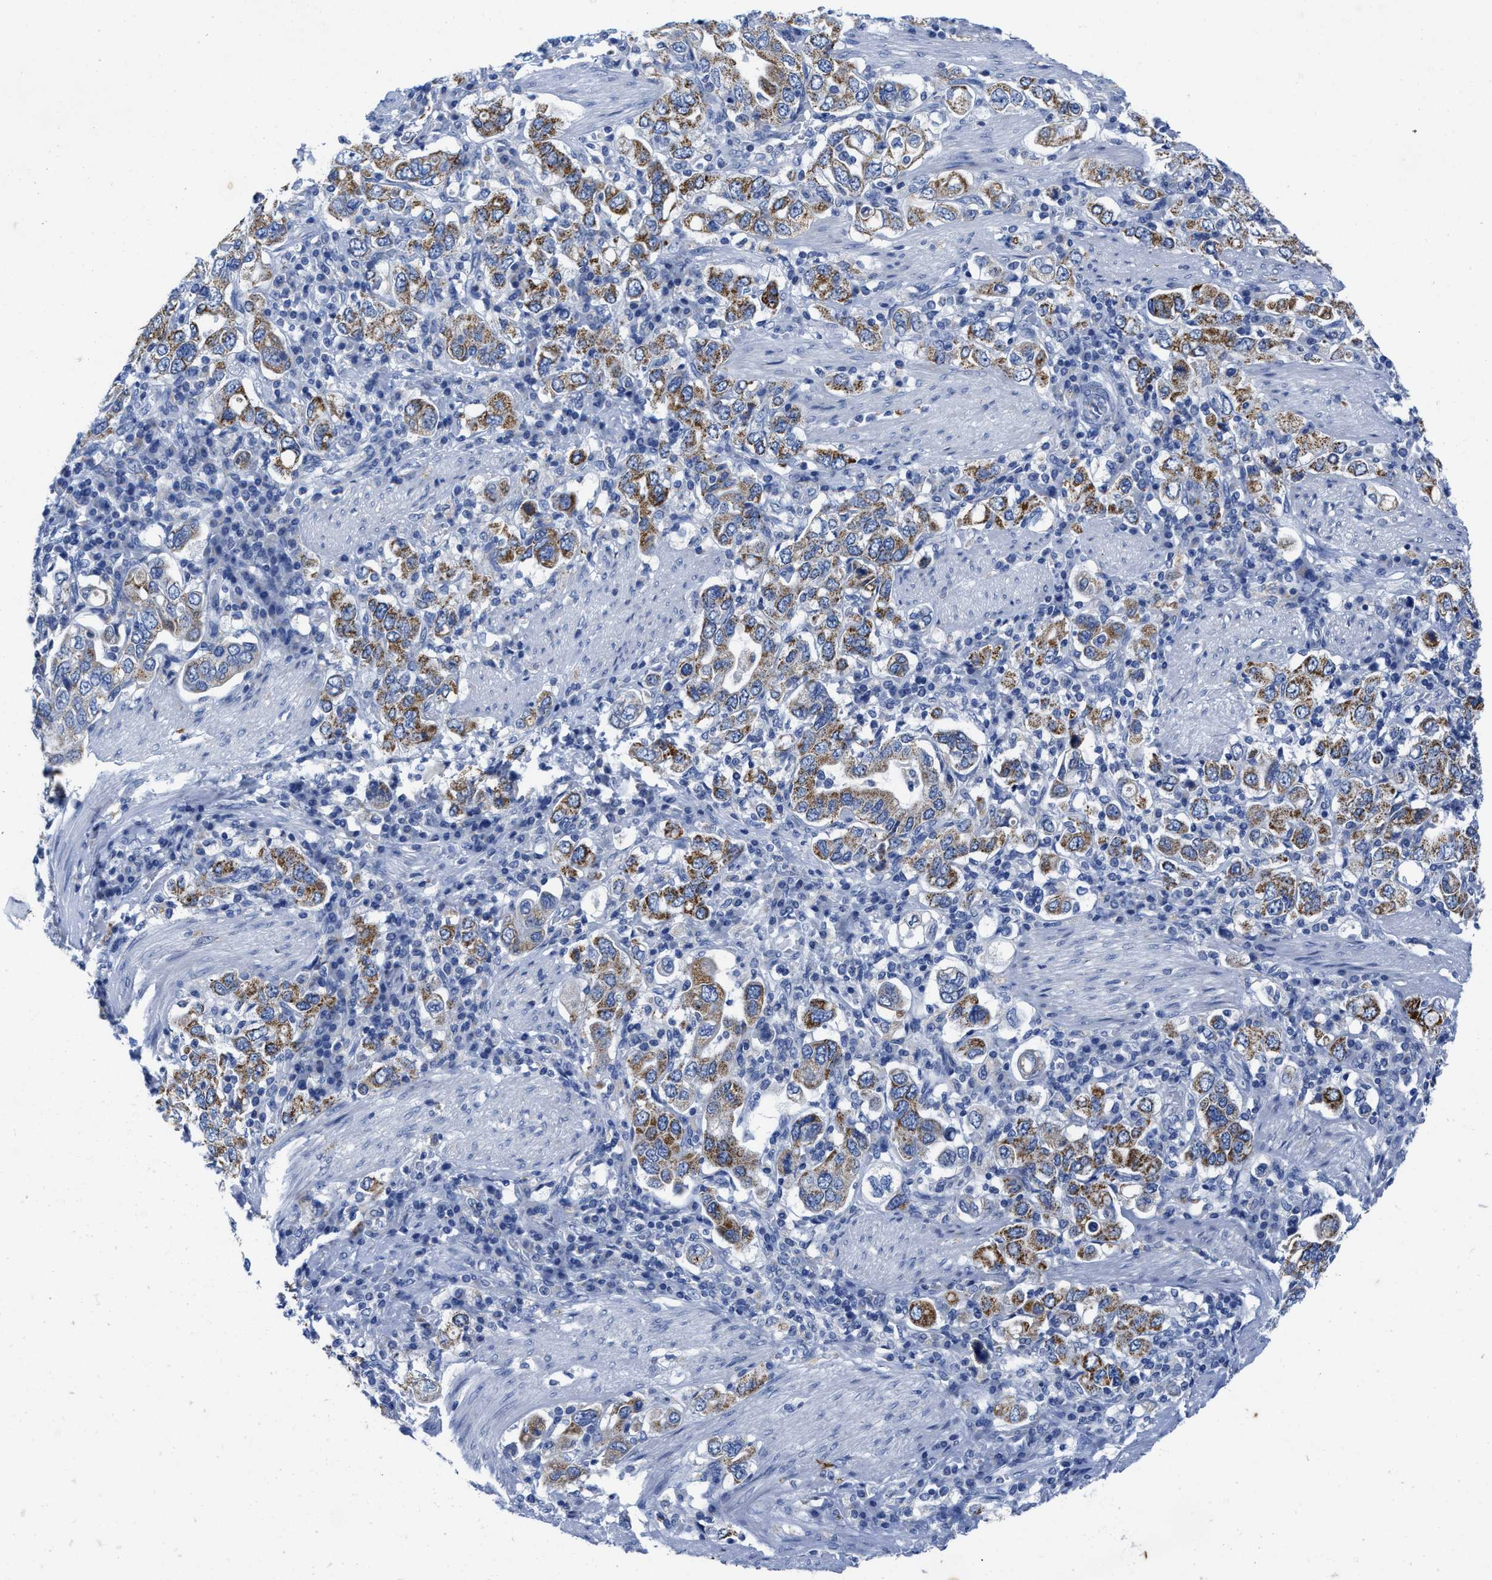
{"staining": {"intensity": "moderate", "quantity": ">75%", "location": "cytoplasmic/membranous"}, "tissue": "stomach cancer", "cell_type": "Tumor cells", "image_type": "cancer", "snomed": [{"axis": "morphology", "description": "Adenocarcinoma, NOS"}, {"axis": "topography", "description": "Stomach, upper"}], "caption": "IHC photomicrograph of neoplastic tissue: stomach cancer (adenocarcinoma) stained using immunohistochemistry (IHC) exhibits medium levels of moderate protein expression localized specifically in the cytoplasmic/membranous of tumor cells, appearing as a cytoplasmic/membranous brown color.", "gene": "TBRG4", "patient": {"sex": "male", "age": 62}}